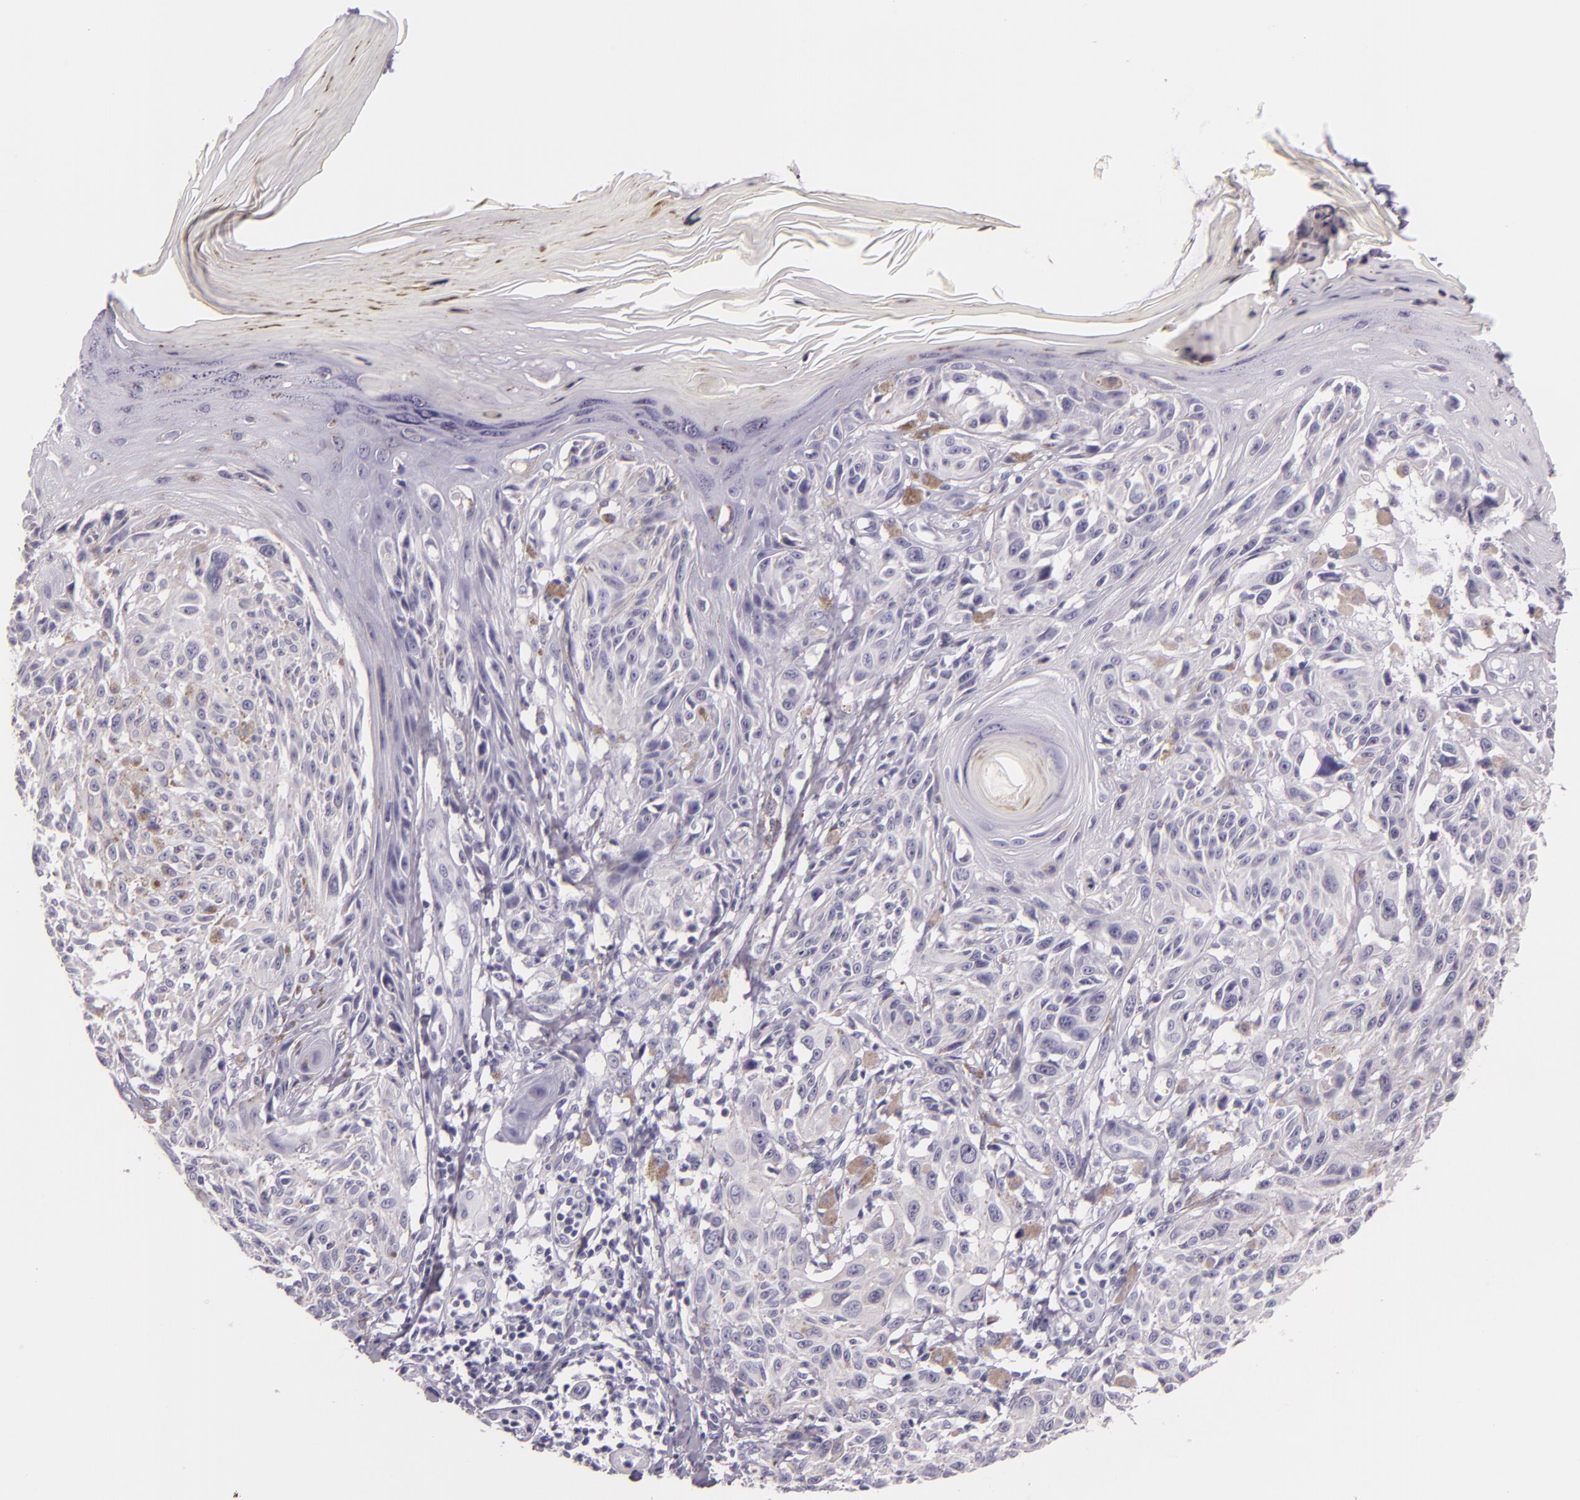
{"staining": {"intensity": "negative", "quantity": "none", "location": "none"}, "tissue": "melanoma", "cell_type": "Tumor cells", "image_type": "cancer", "snomed": [{"axis": "morphology", "description": "Malignant melanoma, NOS"}, {"axis": "topography", "description": "Skin"}], "caption": "Tumor cells show no significant expression in melanoma. Brightfield microscopy of immunohistochemistry stained with DAB (brown) and hematoxylin (blue), captured at high magnification.", "gene": "DLG4", "patient": {"sex": "female", "age": 77}}